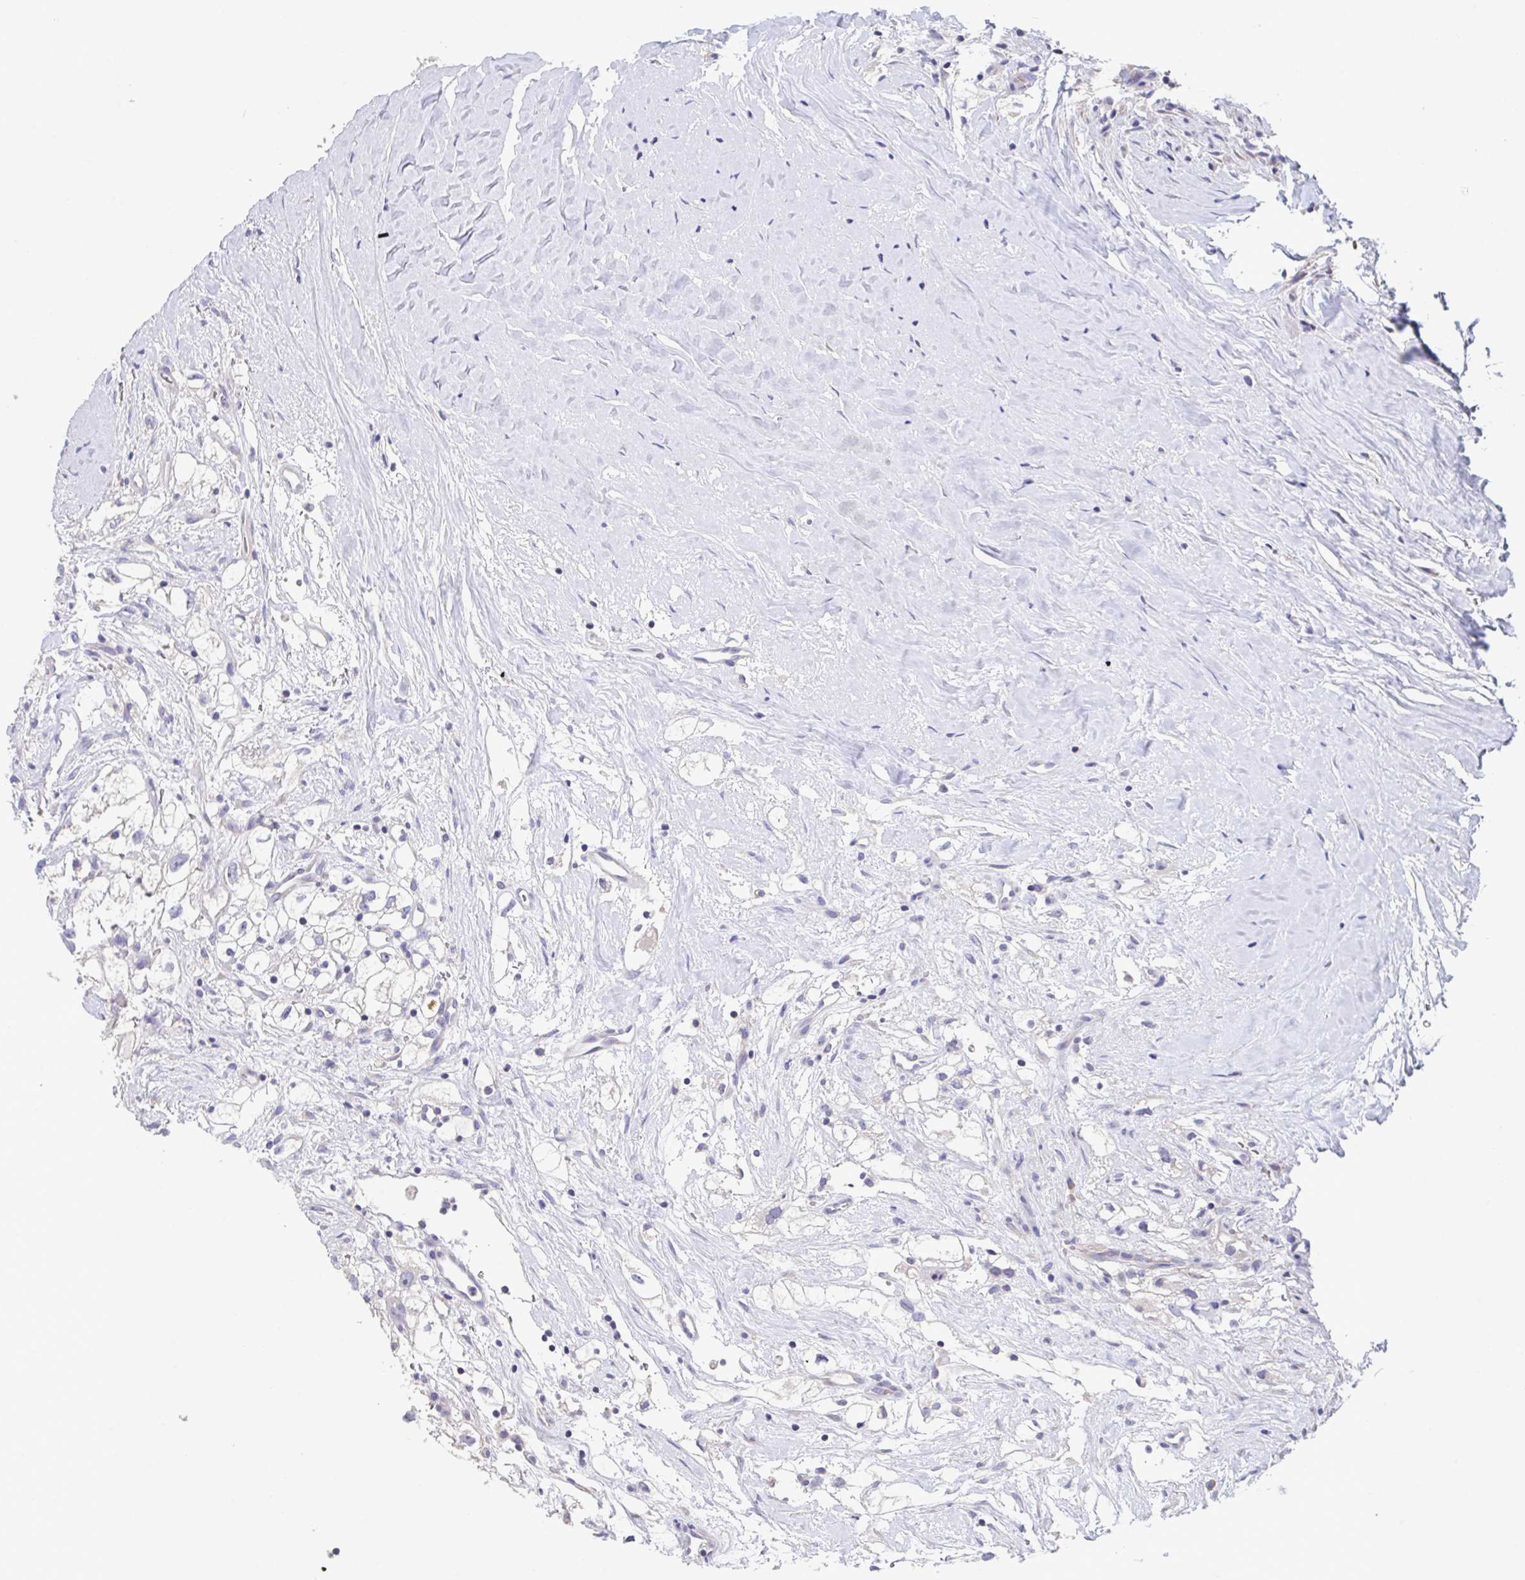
{"staining": {"intensity": "negative", "quantity": "none", "location": "none"}, "tissue": "renal cancer", "cell_type": "Tumor cells", "image_type": "cancer", "snomed": [{"axis": "morphology", "description": "Adenocarcinoma, NOS"}, {"axis": "topography", "description": "Kidney"}], "caption": "IHC image of neoplastic tissue: human renal adenocarcinoma stained with DAB (3,3'-diaminobenzidine) shows no significant protein staining in tumor cells.", "gene": "LRRC58", "patient": {"sex": "male", "age": 59}}